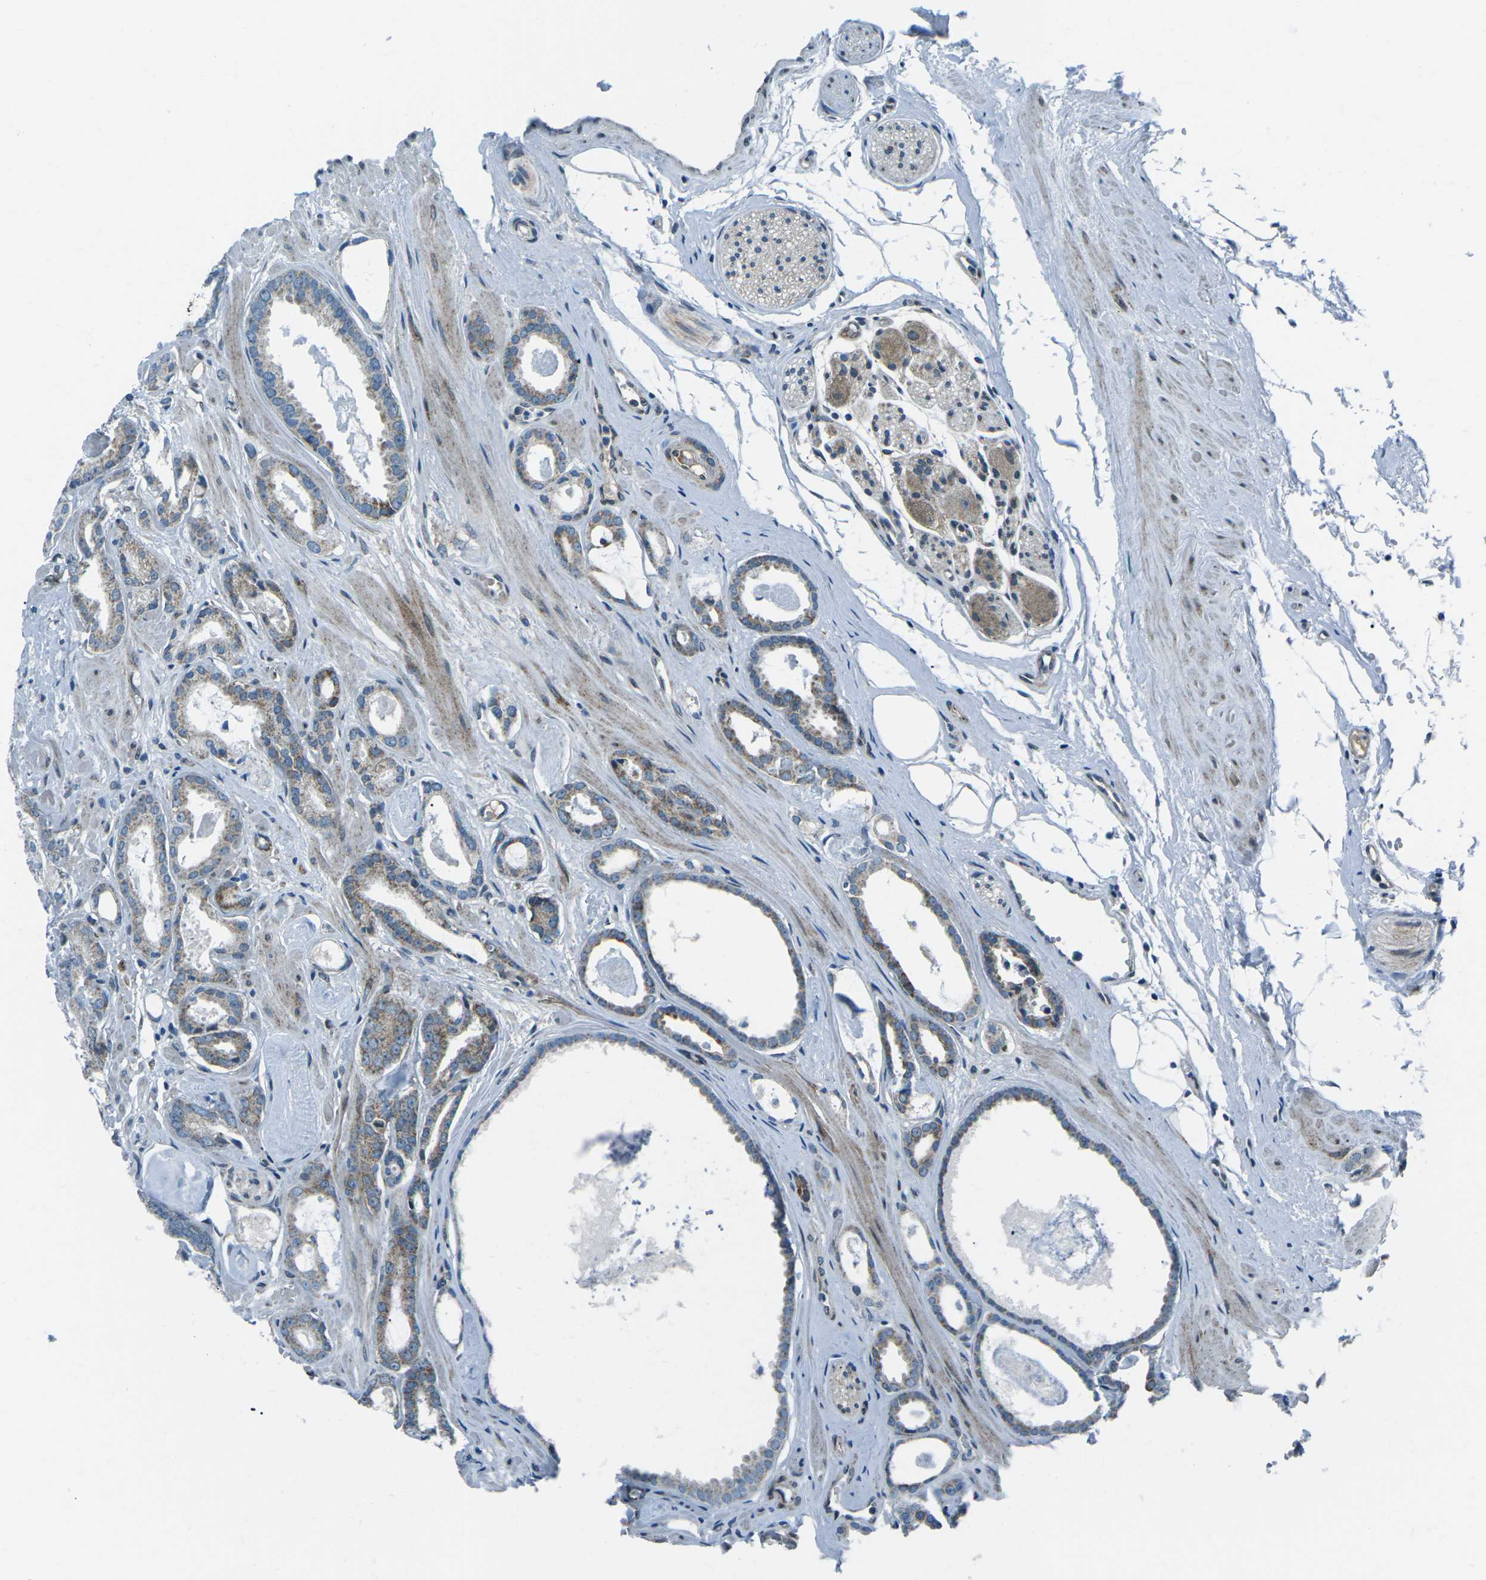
{"staining": {"intensity": "moderate", "quantity": ">75%", "location": "cytoplasmic/membranous"}, "tissue": "prostate cancer", "cell_type": "Tumor cells", "image_type": "cancer", "snomed": [{"axis": "morphology", "description": "Adenocarcinoma, Low grade"}, {"axis": "topography", "description": "Prostate"}], "caption": "Immunohistochemical staining of prostate cancer (adenocarcinoma (low-grade)) reveals moderate cytoplasmic/membranous protein staining in about >75% of tumor cells.", "gene": "RFESD", "patient": {"sex": "male", "age": 53}}